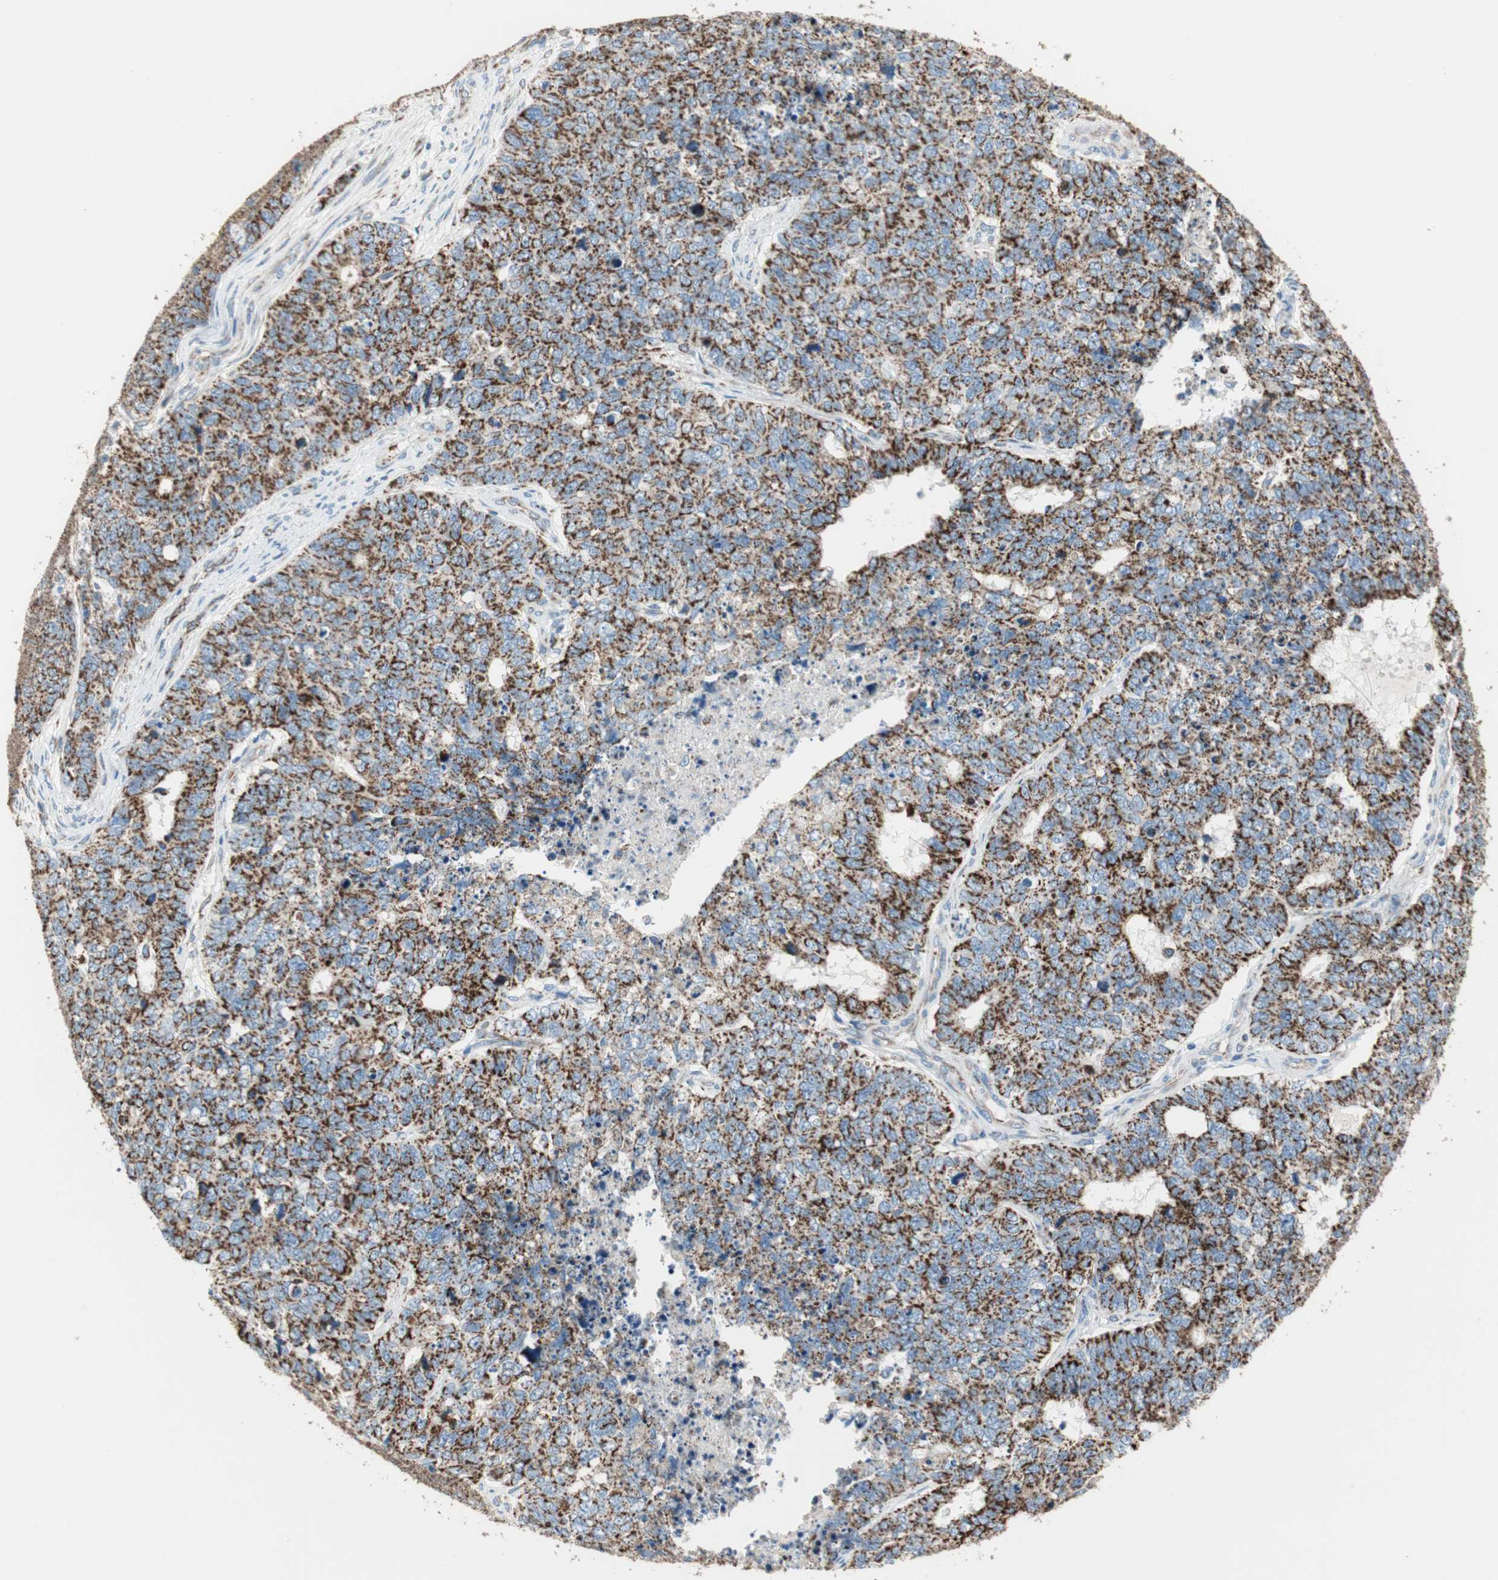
{"staining": {"intensity": "strong", "quantity": ">75%", "location": "cytoplasmic/membranous"}, "tissue": "cervical cancer", "cell_type": "Tumor cells", "image_type": "cancer", "snomed": [{"axis": "morphology", "description": "Squamous cell carcinoma, NOS"}, {"axis": "topography", "description": "Cervix"}], "caption": "Immunohistochemical staining of cervical cancer (squamous cell carcinoma) shows high levels of strong cytoplasmic/membranous staining in about >75% of tumor cells.", "gene": "TST", "patient": {"sex": "female", "age": 63}}